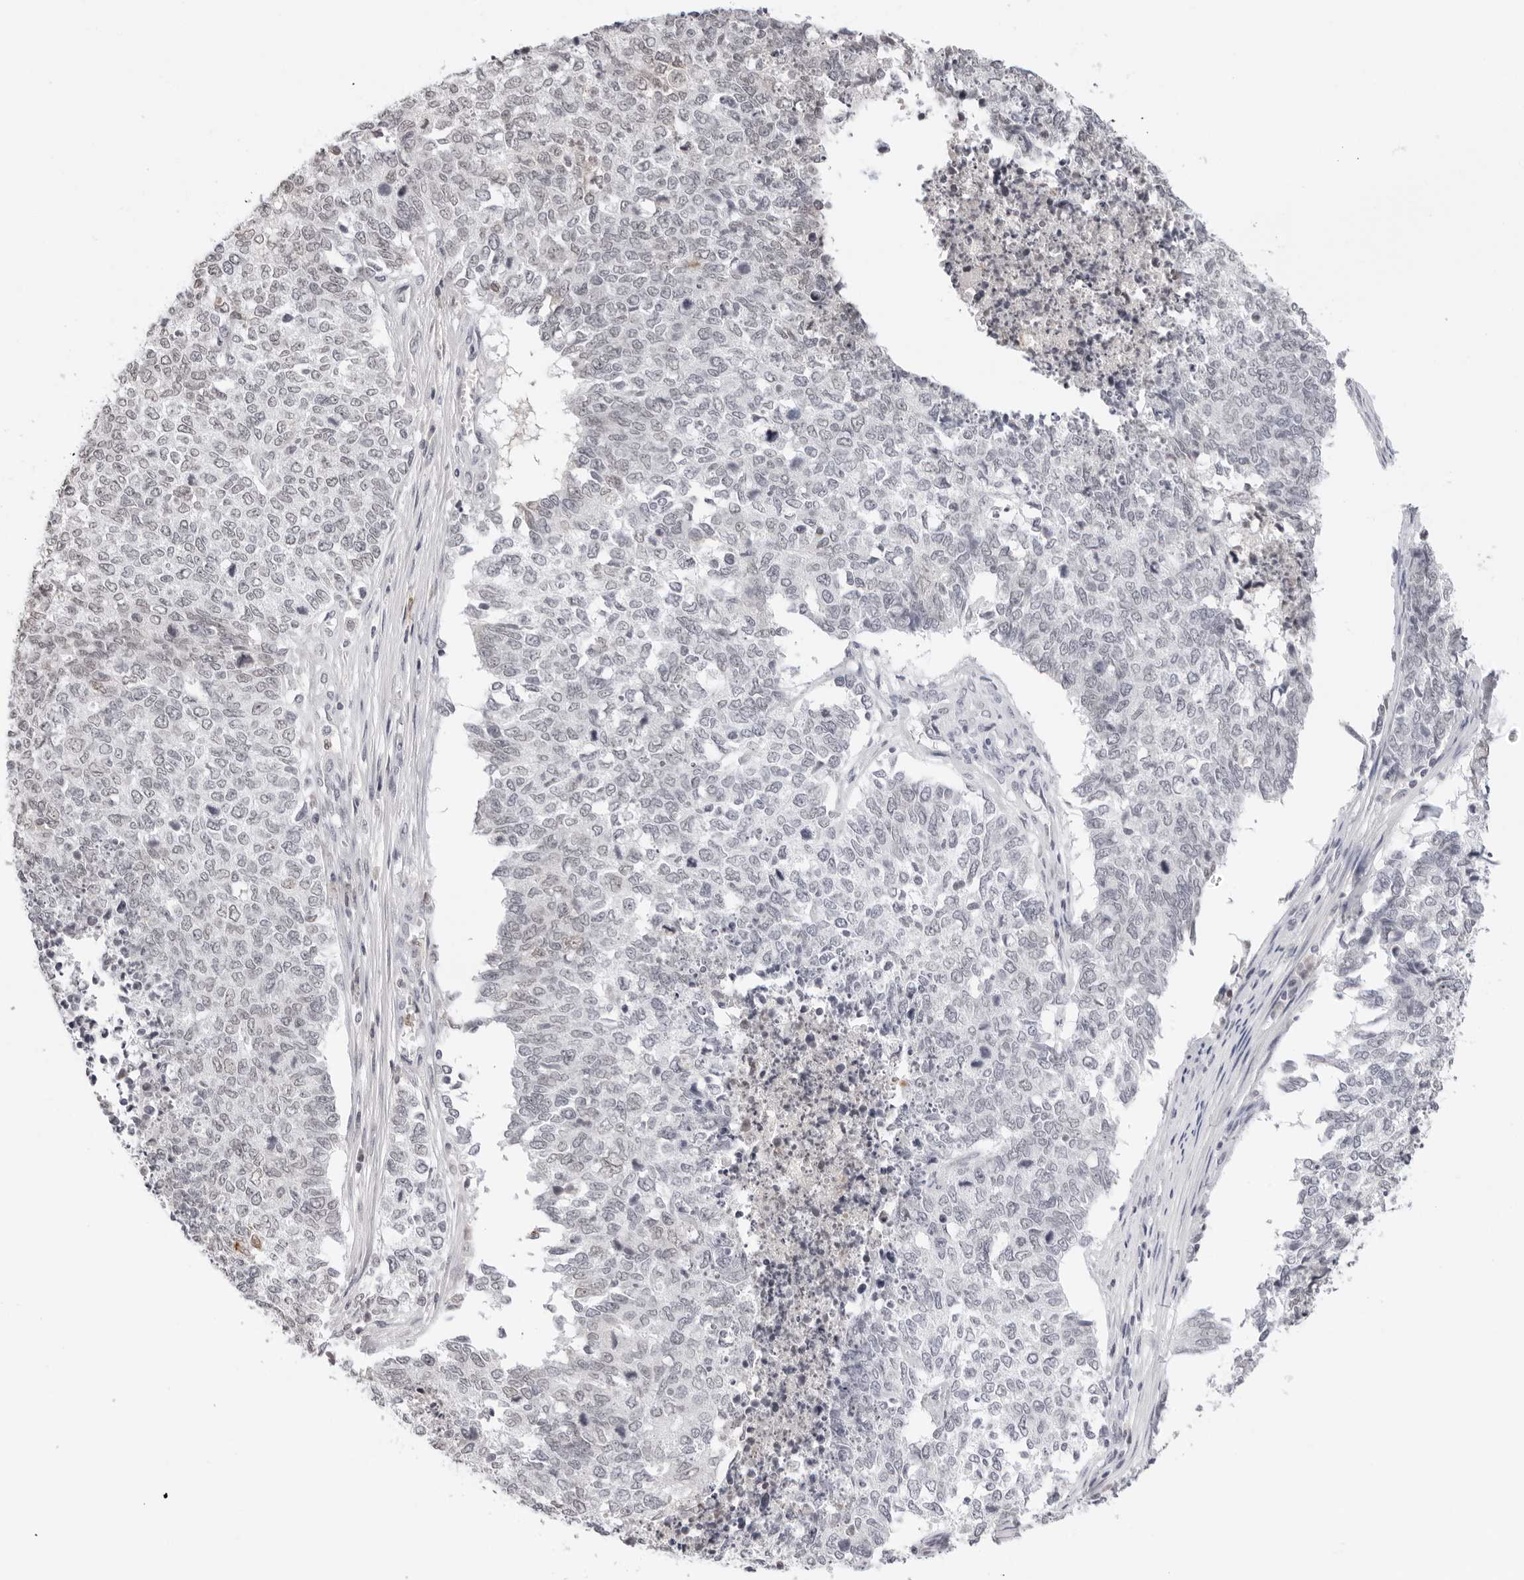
{"staining": {"intensity": "negative", "quantity": "none", "location": "none"}, "tissue": "cervical cancer", "cell_type": "Tumor cells", "image_type": "cancer", "snomed": [{"axis": "morphology", "description": "Squamous cell carcinoma, NOS"}, {"axis": "topography", "description": "Cervix"}], "caption": "The IHC histopathology image has no significant positivity in tumor cells of cervical cancer (squamous cell carcinoma) tissue.", "gene": "MSH6", "patient": {"sex": "female", "age": 63}}